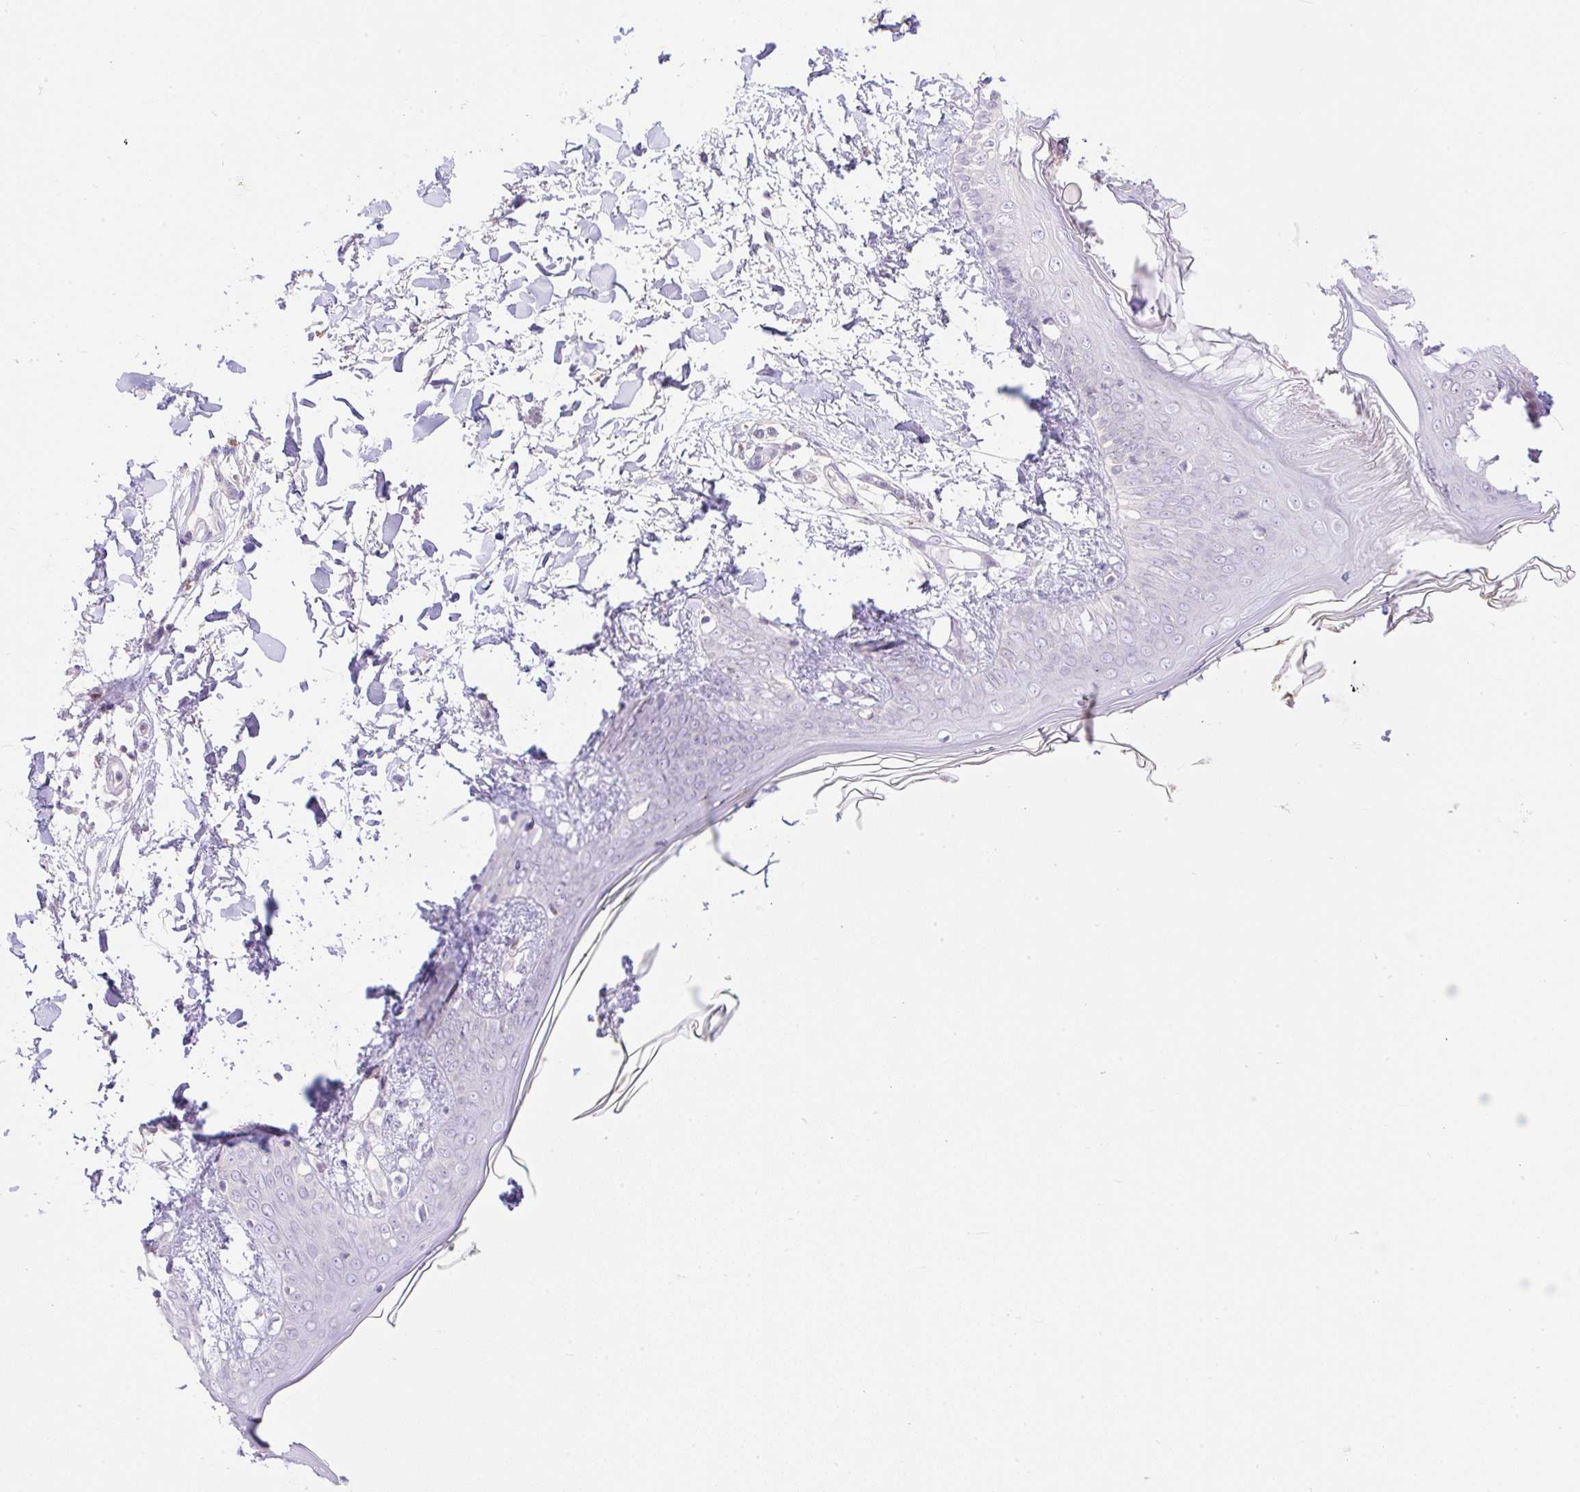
{"staining": {"intensity": "negative", "quantity": "none", "location": "none"}, "tissue": "skin", "cell_type": "Fibroblasts", "image_type": "normal", "snomed": [{"axis": "morphology", "description": "Normal tissue, NOS"}, {"axis": "topography", "description": "Skin"}], "caption": "Human skin stained for a protein using IHC shows no expression in fibroblasts.", "gene": "VPS25", "patient": {"sex": "female", "age": 34}}